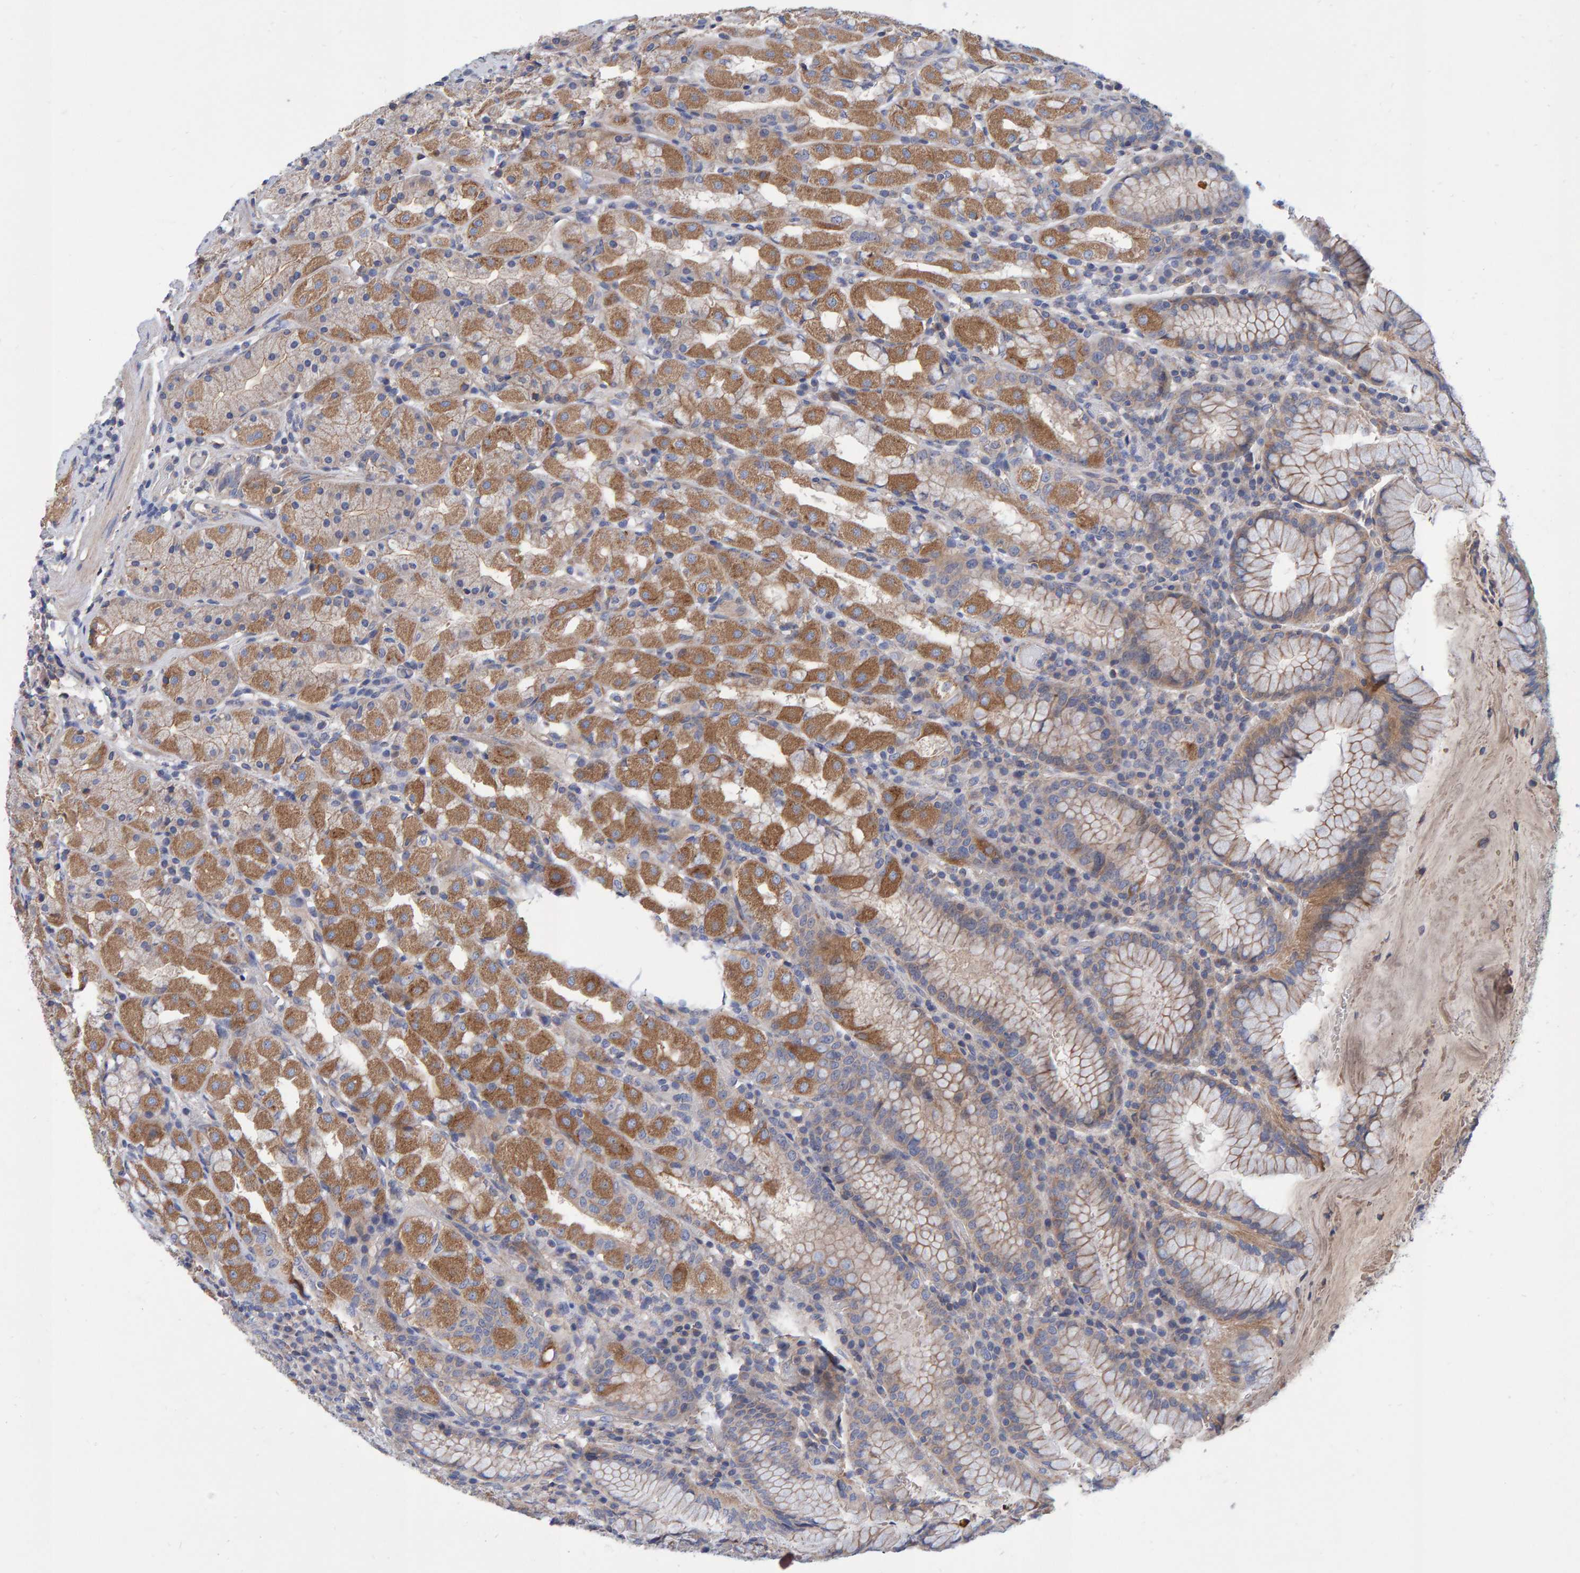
{"staining": {"intensity": "moderate", "quantity": "25%-75%", "location": "cytoplasmic/membranous"}, "tissue": "stomach", "cell_type": "Glandular cells", "image_type": "normal", "snomed": [{"axis": "morphology", "description": "Normal tissue, NOS"}, {"axis": "topography", "description": "Stomach, lower"}], "caption": "Brown immunohistochemical staining in unremarkable human stomach exhibits moderate cytoplasmic/membranous expression in about 25%-75% of glandular cells.", "gene": "EFR3A", "patient": {"sex": "female", "age": 56}}